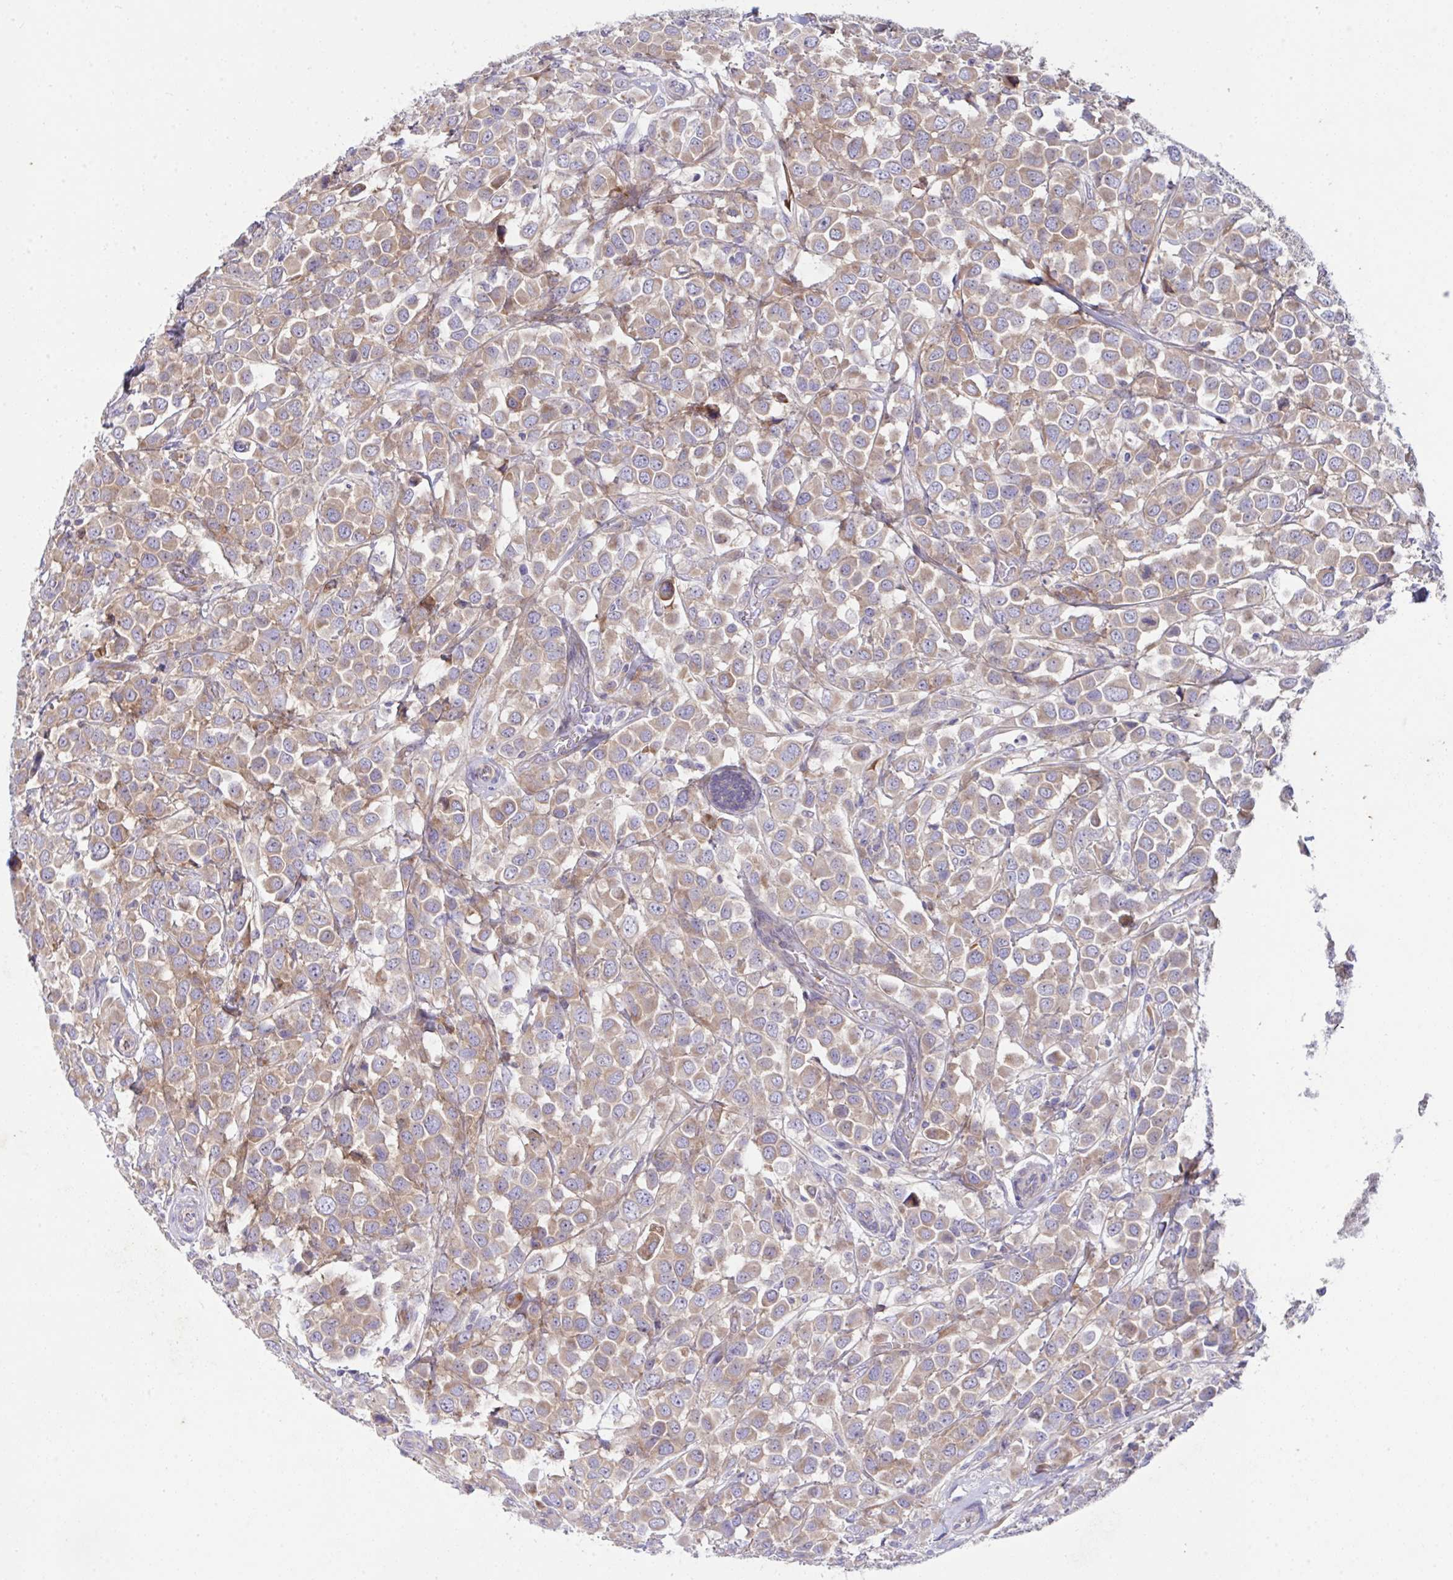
{"staining": {"intensity": "moderate", "quantity": ">75%", "location": "cytoplasmic/membranous"}, "tissue": "breast cancer", "cell_type": "Tumor cells", "image_type": "cancer", "snomed": [{"axis": "morphology", "description": "Duct carcinoma"}, {"axis": "topography", "description": "Breast"}], "caption": "High-power microscopy captured an IHC image of breast intraductal carcinoma, revealing moderate cytoplasmic/membranous staining in approximately >75% of tumor cells.", "gene": "FAU", "patient": {"sex": "female", "age": 61}}